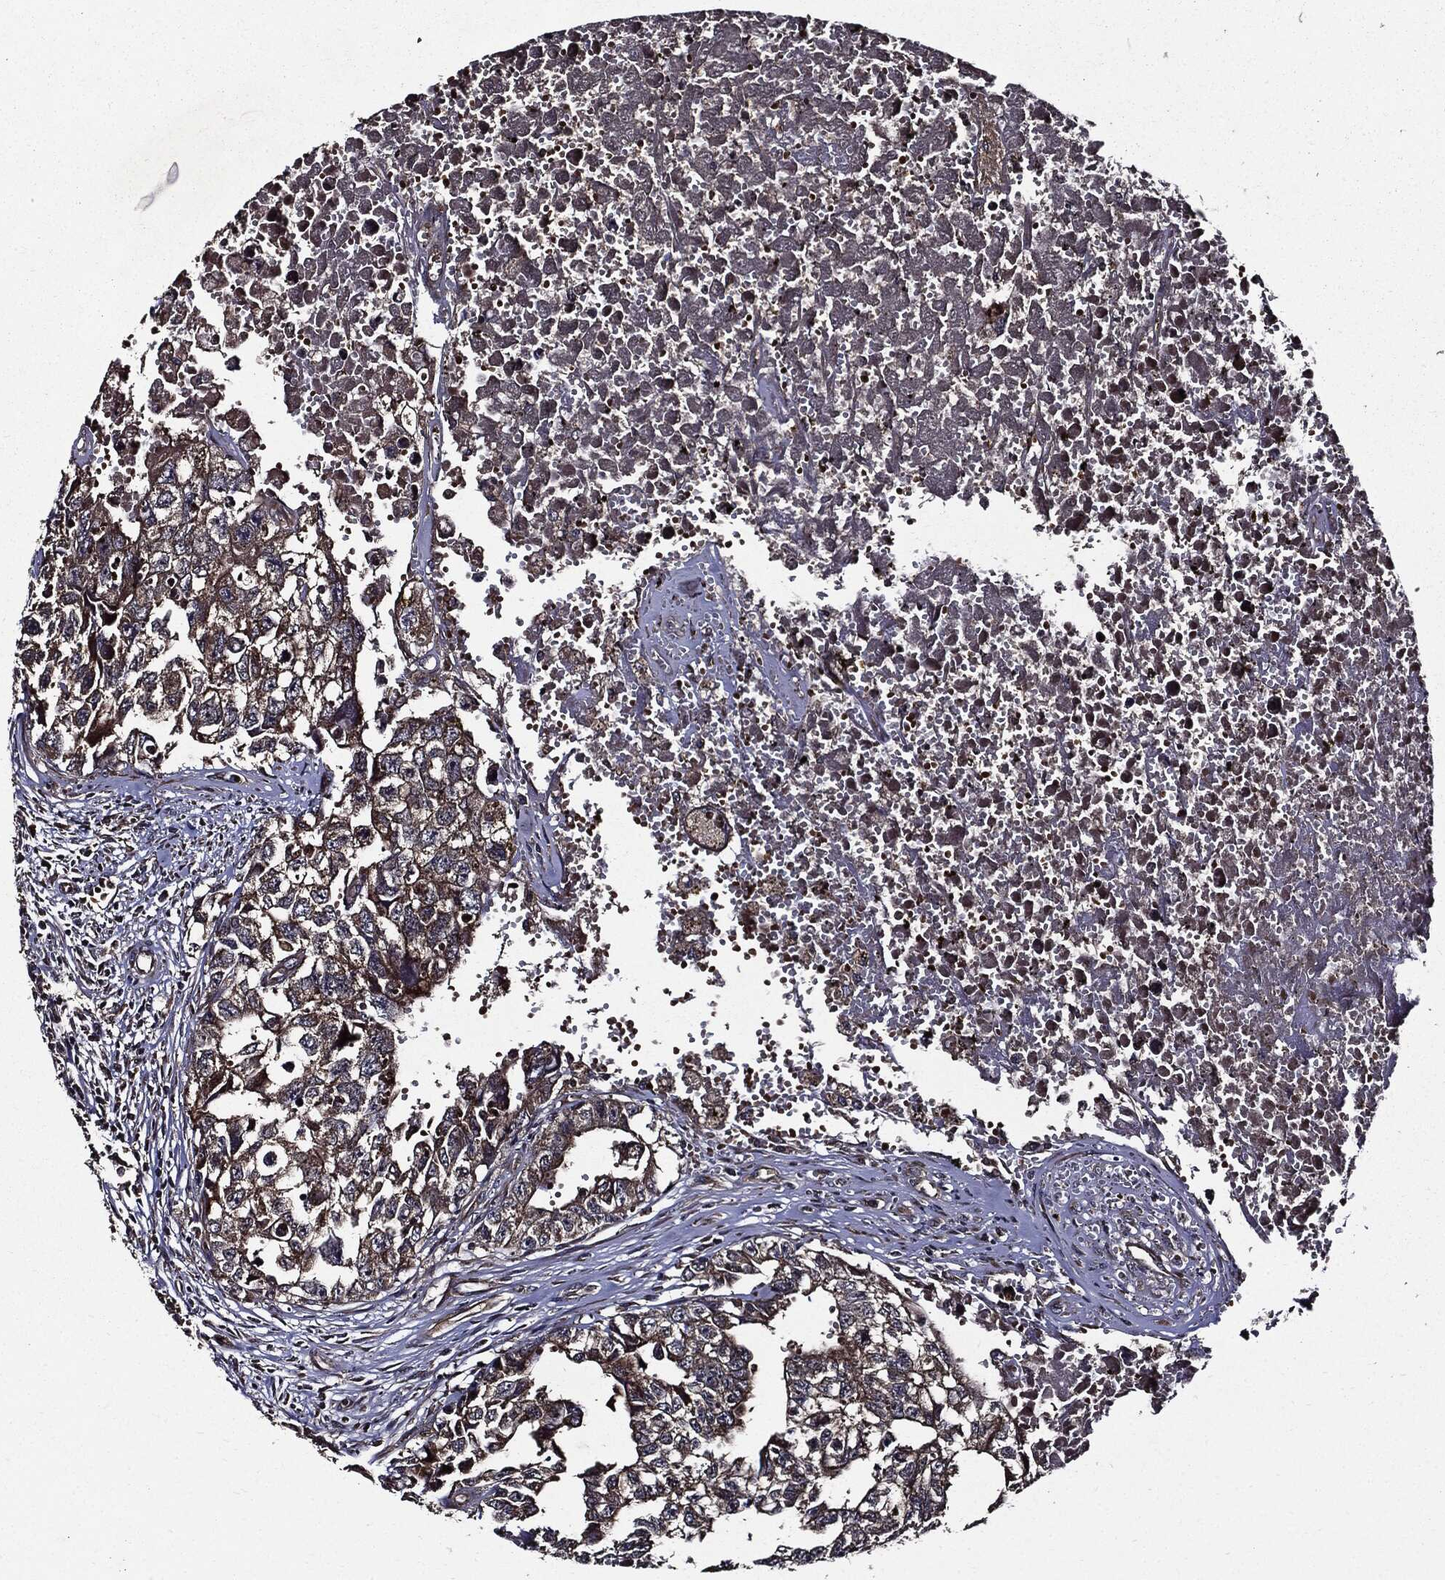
{"staining": {"intensity": "moderate", "quantity": "<25%", "location": "cytoplasmic/membranous"}, "tissue": "testis cancer", "cell_type": "Tumor cells", "image_type": "cancer", "snomed": [{"axis": "morphology", "description": "Seminoma, NOS"}, {"axis": "morphology", "description": "Carcinoma, Embryonal, NOS"}, {"axis": "topography", "description": "Testis"}], "caption": "IHC (DAB (3,3'-diaminobenzidine)) staining of testis cancer reveals moderate cytoplasmic/membranous protein expression in about <25% of tumor cells.", "gene": "HTT", "patient": {"sex": "male", "age": 22}}